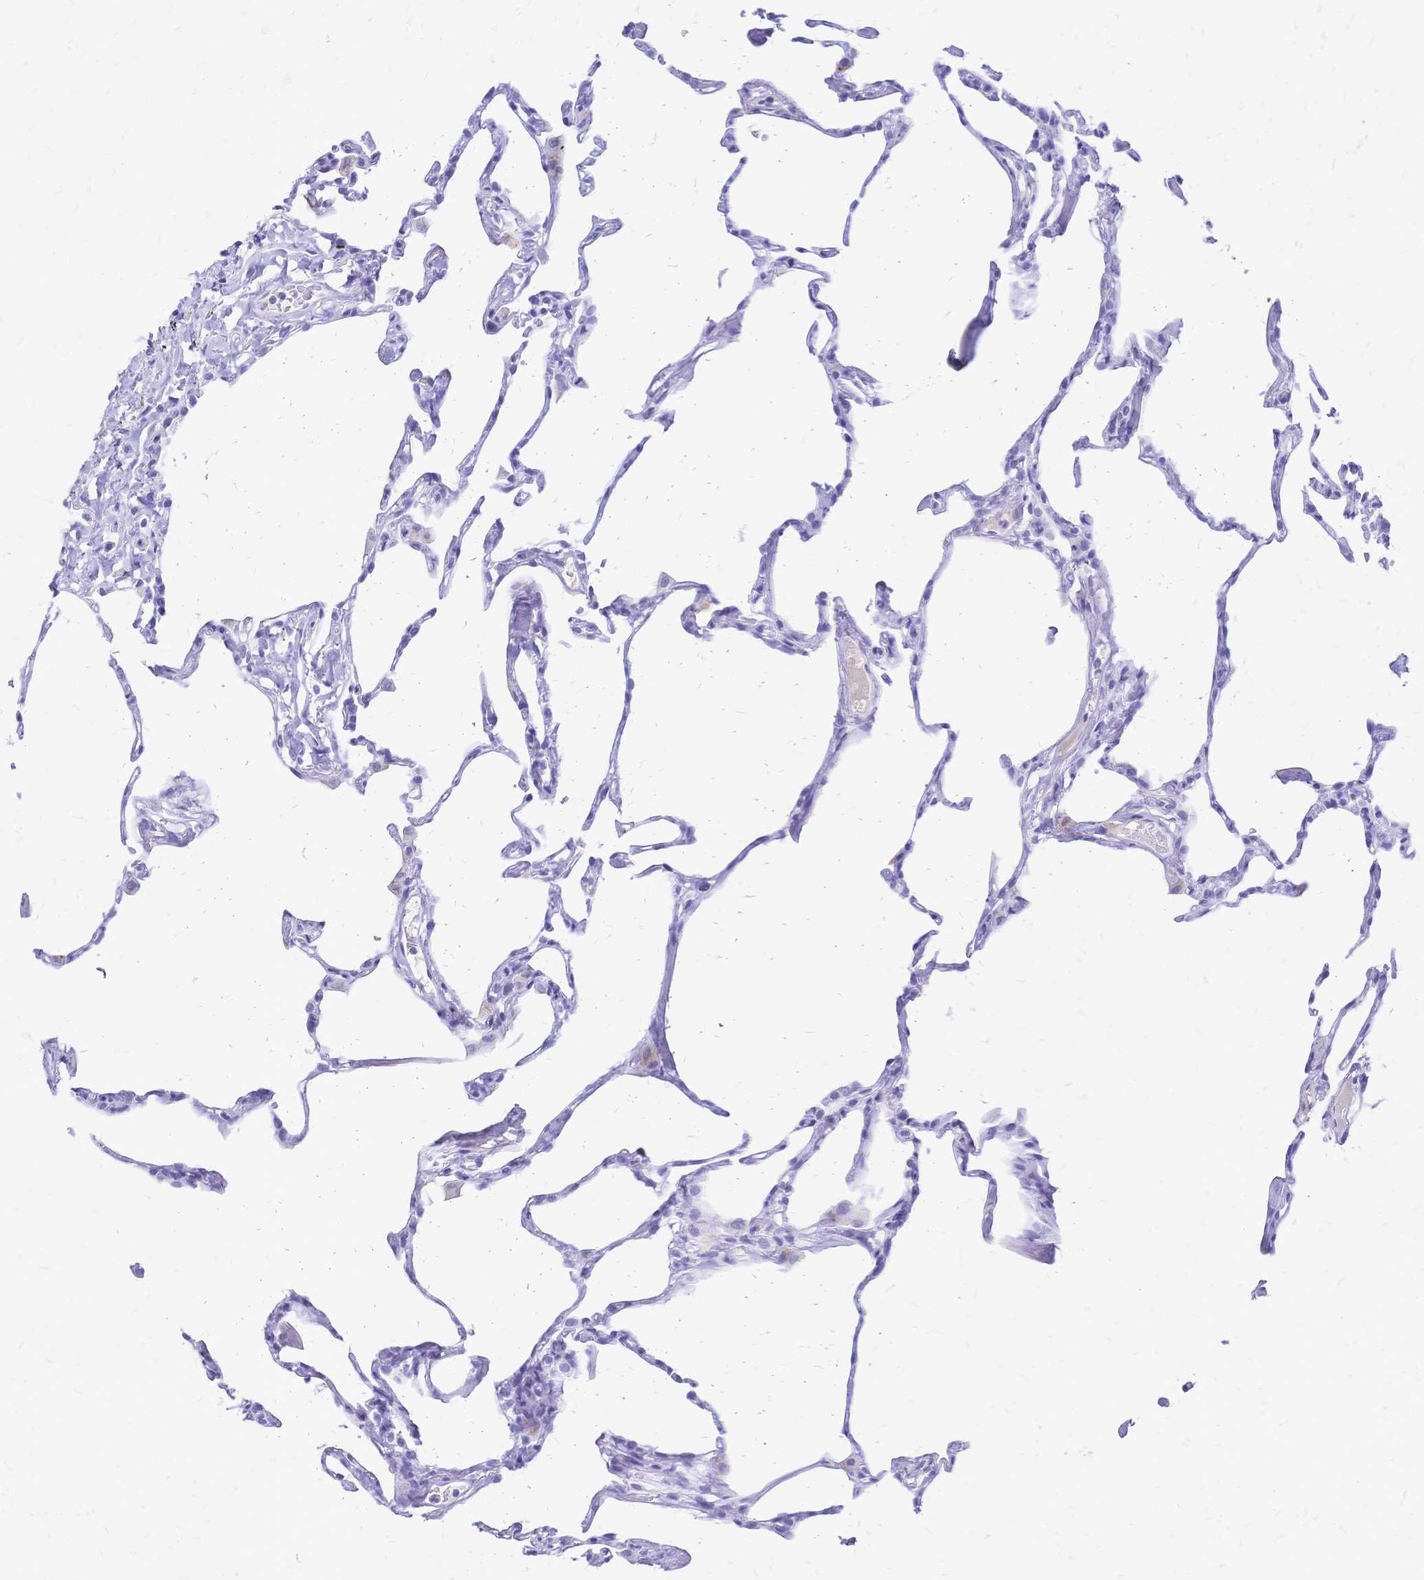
{"staining": {"intensity": "negative", "quantity": "none", "location": "none"}, "tissue": "lung", "cell_type": "Alveolar cells", "image_type": "normal", "snomed": [{"axis": "morphology", "description": "Normal tissue, NOS"}, {"axis": "topography", "description": "Lung"}], "caption": "This is an immunohistochemistry (IHC) photomicrograph of normal lung. There is no positivity in alveolar cells.", "gene": "FA2H", "patient": {"sex": "male", "age": 65}}